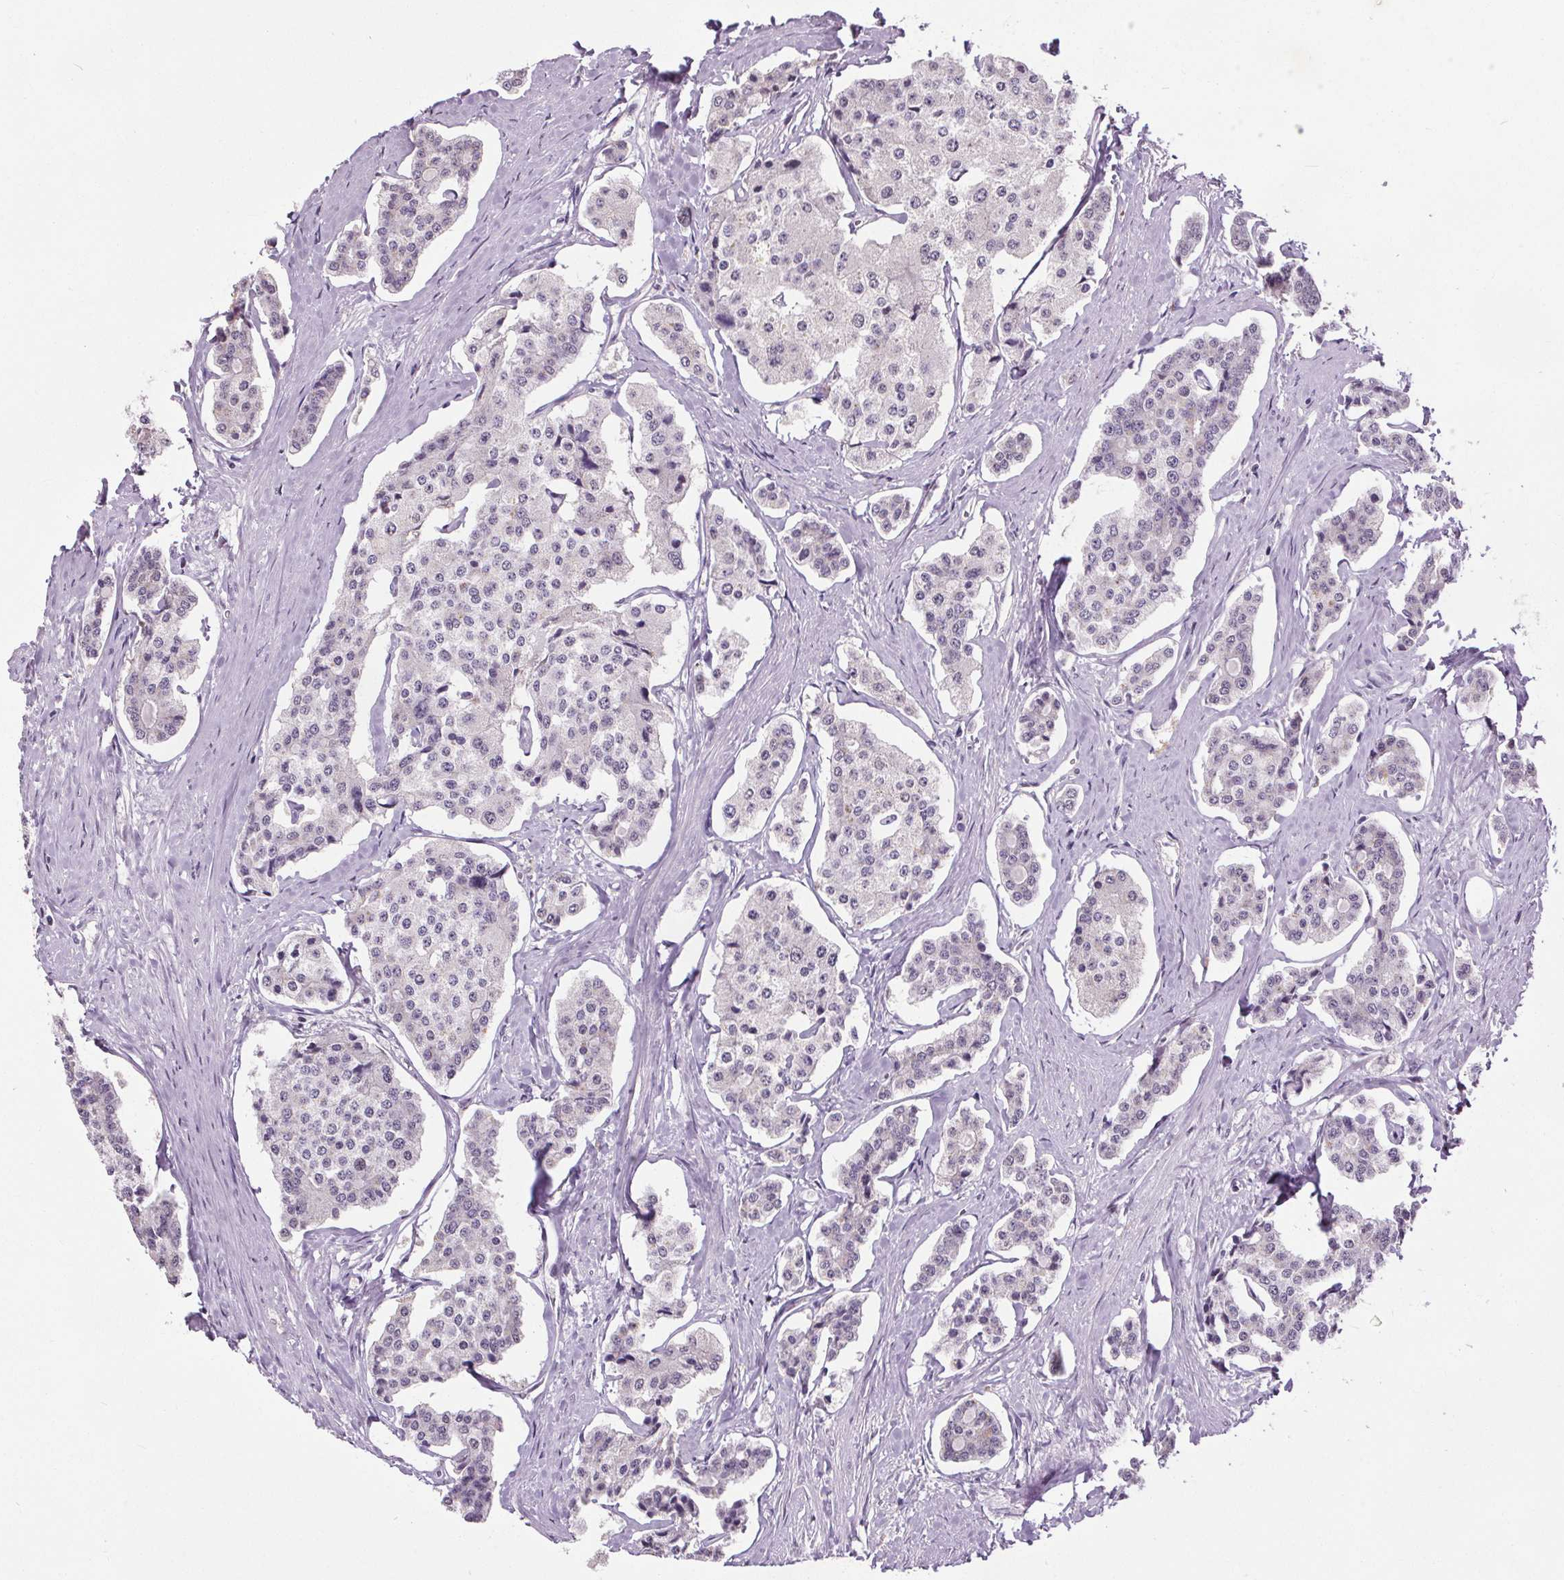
{"staining": {"intensity": "negative", "quantity": "none", "location": "none"}, "tissue": "carcinoid", "cell_type": "Tumor cells", "image_type": "cancer", "snomed": [{"axis": "morphology", "description": "Carcinoid, malignant, NOS"}, {"axis": "topography", "description": "Small intestine"}], "caption": "Immunohistochemistry micrograph of neoplastic tissue: carcinoid (malignant) stained with DAB shows no significant protein staining in tumor cells.", "gene": "SLC2A9", "patient": {"sex": "female", "age": 65}}